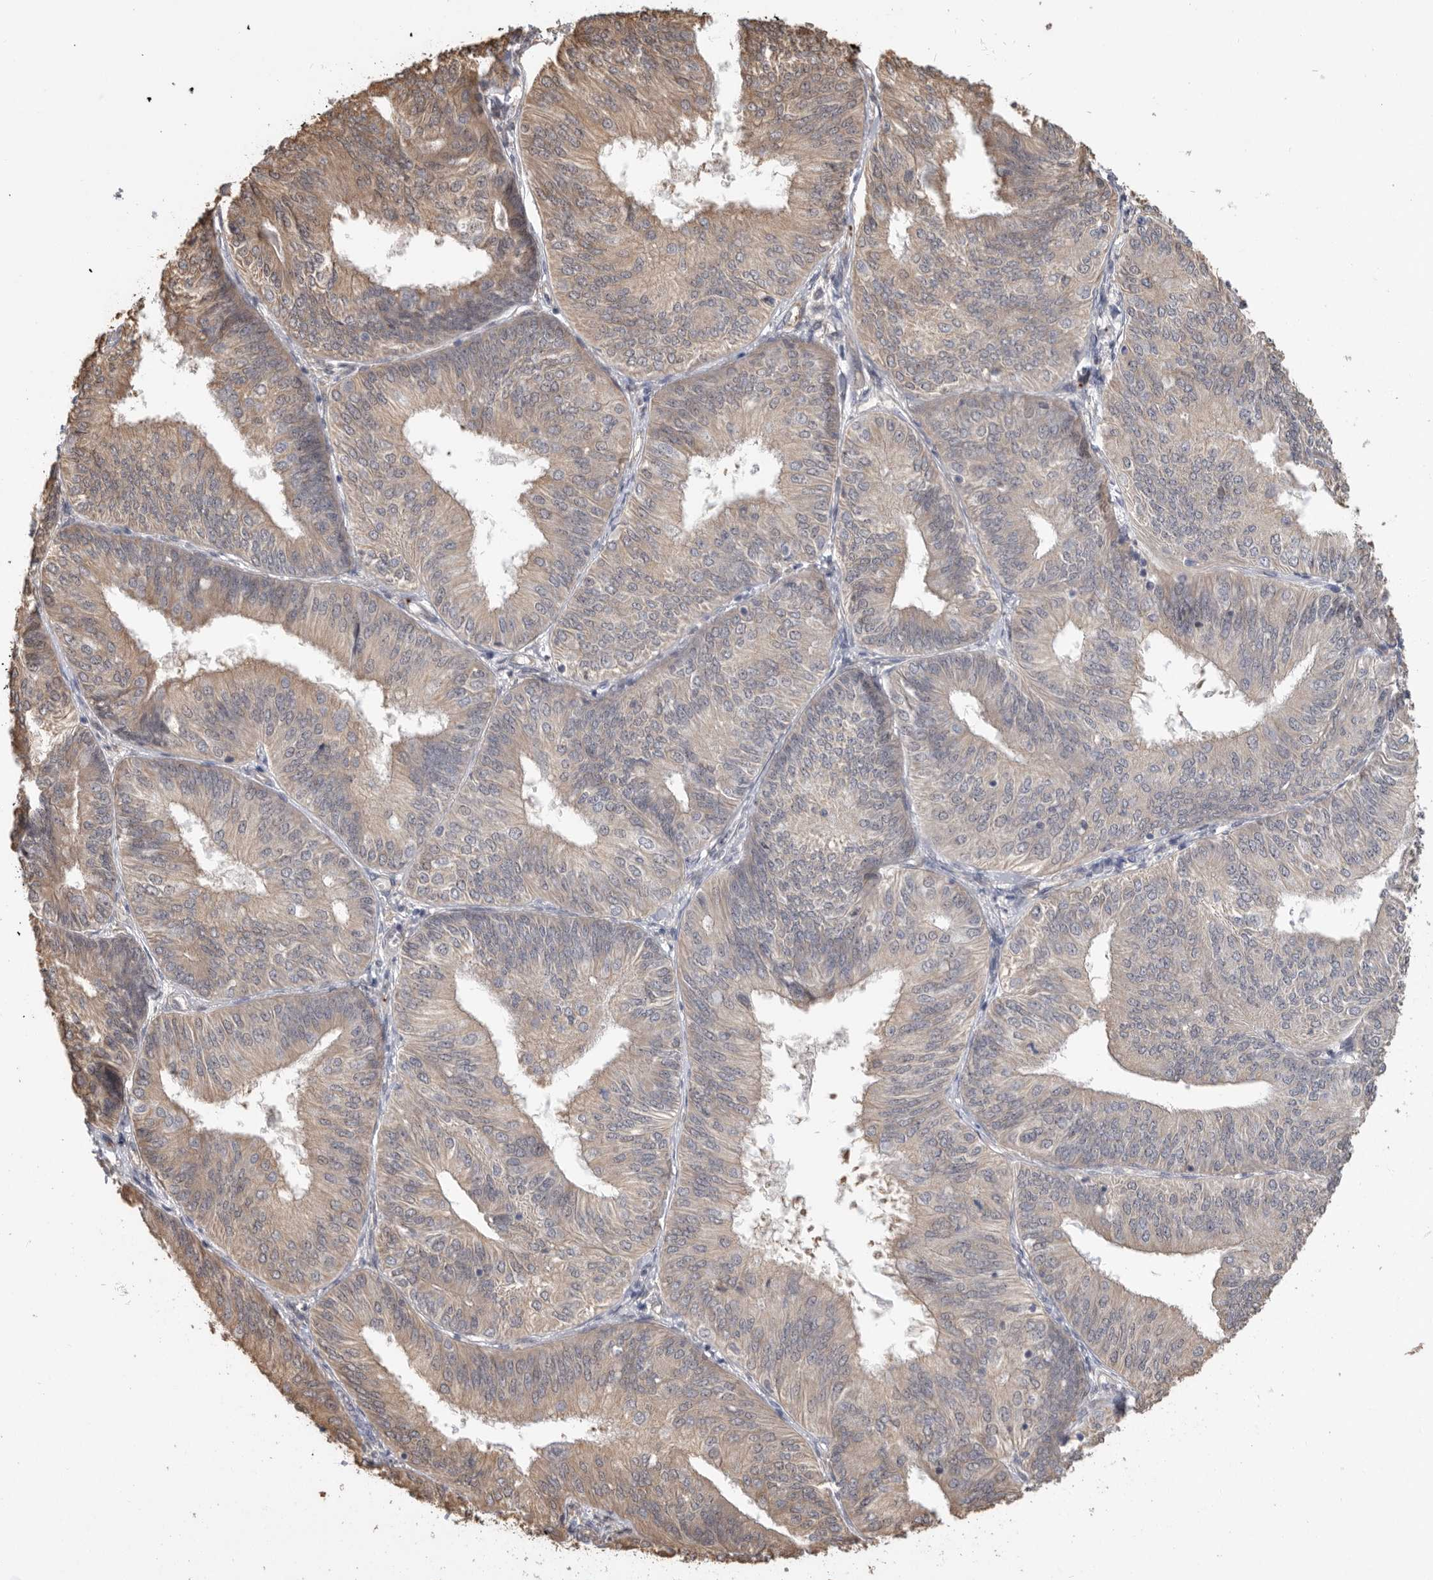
{"staining": {"intensity": "weak", "quantity": ">75%", "location": "cytoplasmic/membranous"}, "tissue": "endometrial cancer", "cell_type": "Tumor cells", "image_type": "cancer", "snomed": [{"axis": "morphology", "description": "Adenocarcinoma, NOS"}, {"axis": "topography", "description": "Endometrium"}], "caption": "Immunohistochemistry (IHC) (DAB (3,3'-diaminobenzidine)) staining of endometrial adenocarcinoma exhibits weak cytoplasmic/membranous protein expression in about >75% of tumor cells.", "gene": "CDC42BPB", "patient": {"sex": "female", "age": 58}}